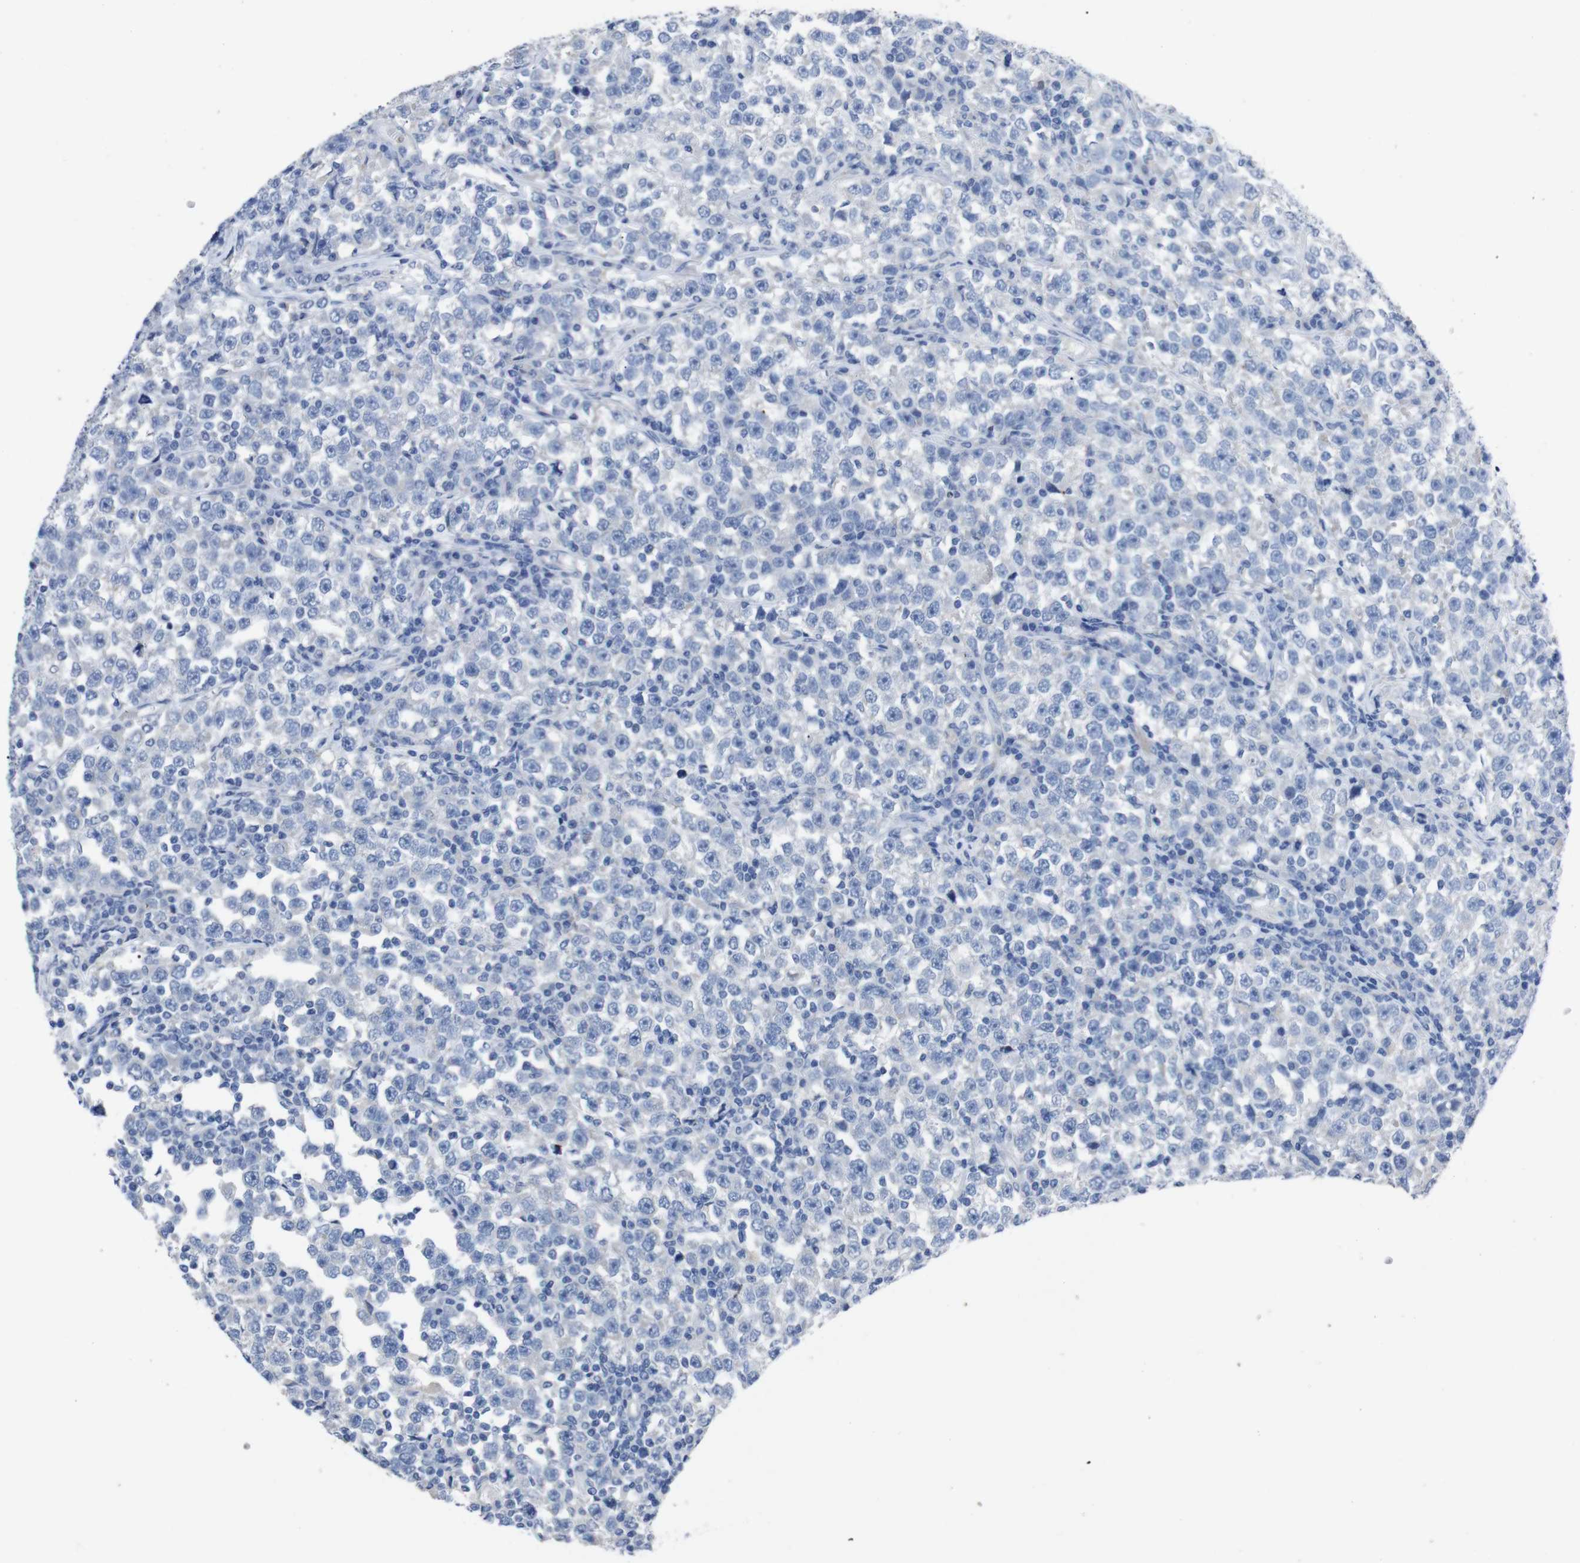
{"staining": {"intensity": "negative", "quantity": "none", "location": "none"}, "tissue": "testis cancer", "cell_type": "Tumor cells", "image_type": "cancer", "snomed": [{"axis": "morphology", "description": "Seminoma, NOS"}, {"axis": "topography", "description": "Testis"}], "caption": "Immunohistochemistry image of neoplastic tissue: testis cancer (seminoma) stained with DAB (3,3'-diaminobenzidine) displays no significant protein positivity in tumor cells.", "gene": "GJB2", "patient": {"sex": "male", "age": 43}}